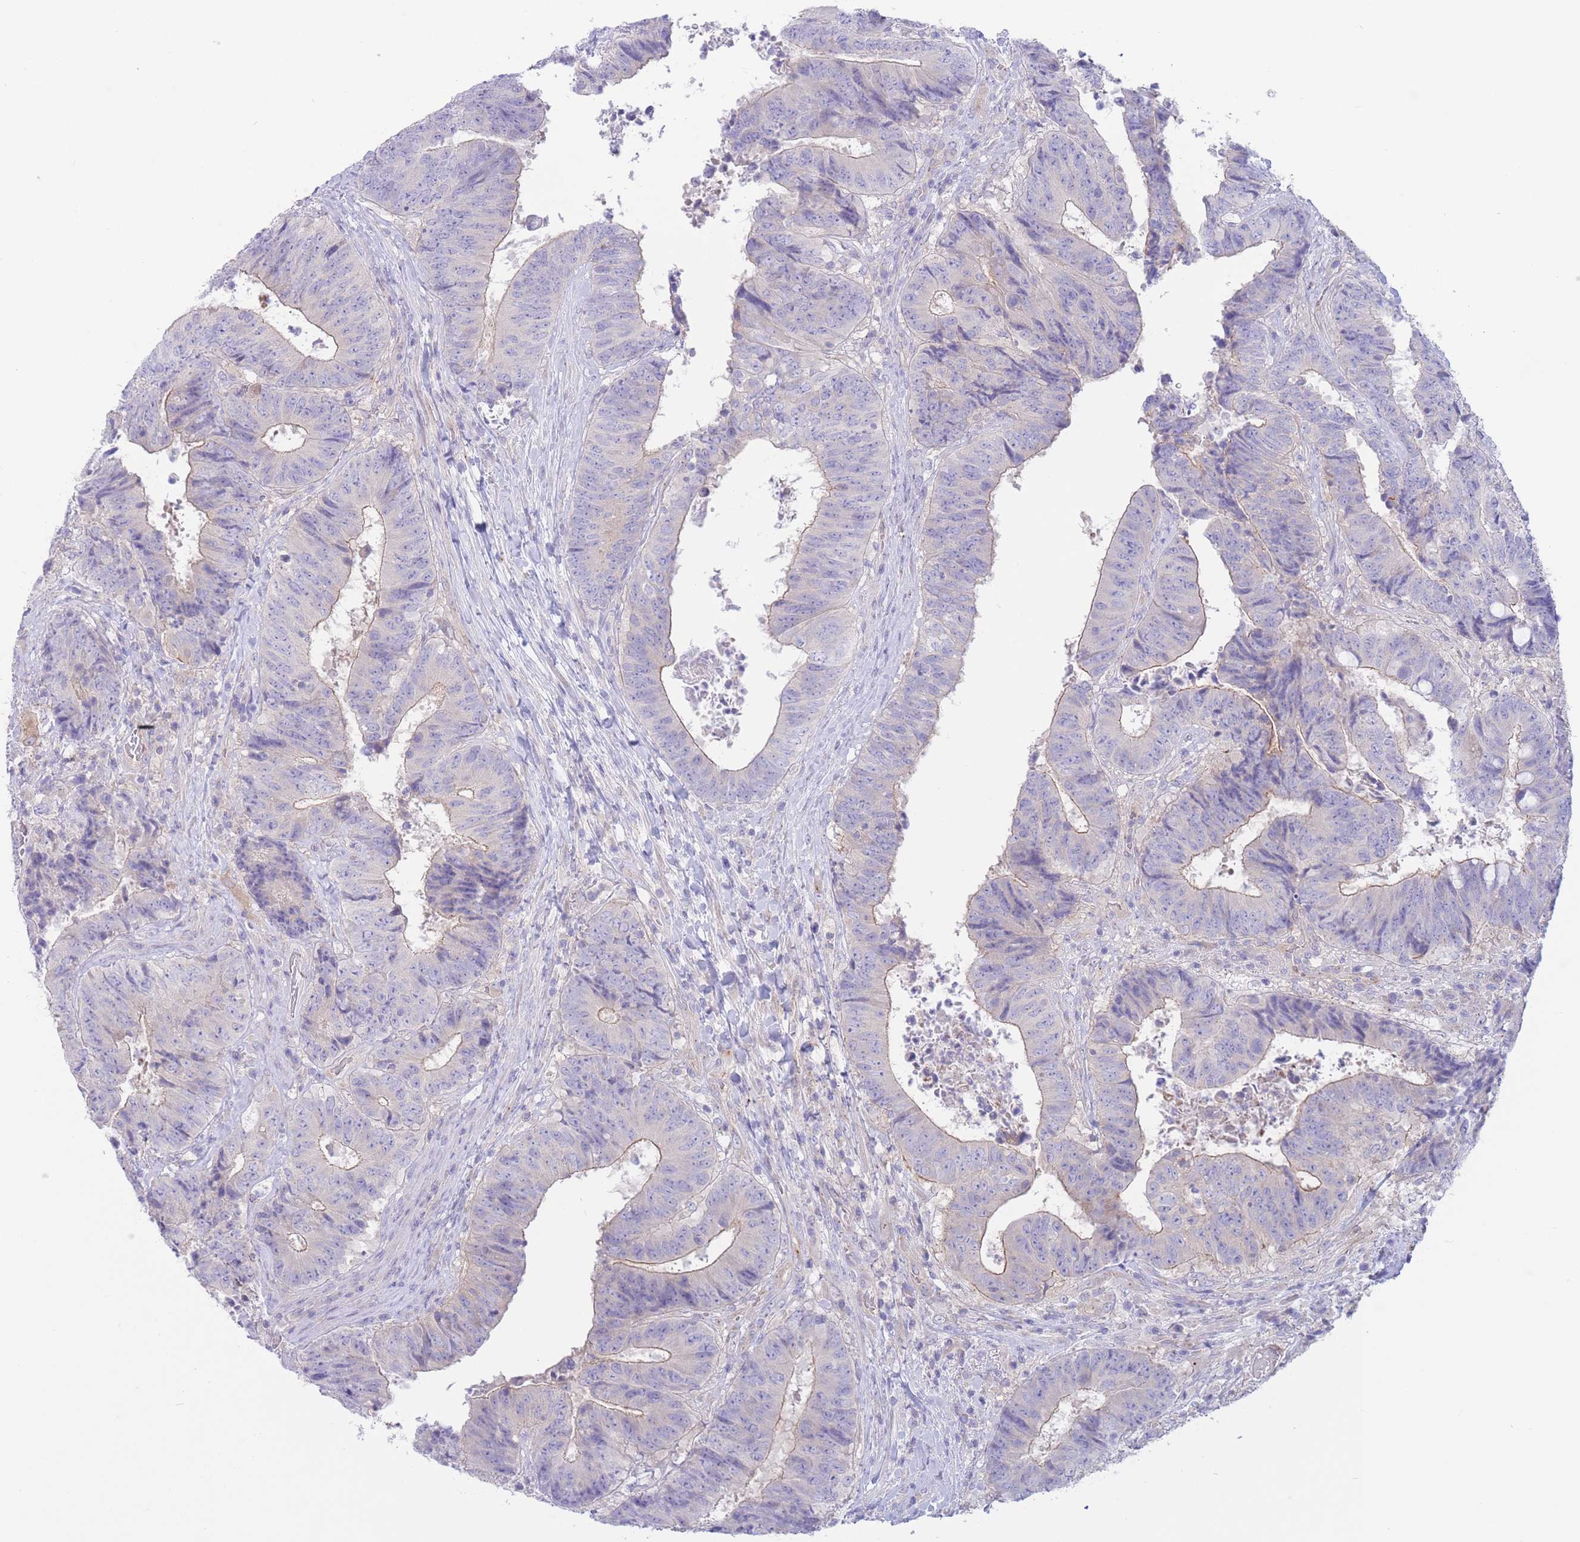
{"staining": {"intensity": "weak", "quantity": "<25%", "location": "cytoplasmic/membranous"}, "tissue": "colorectal cancer", "cell_type": "Tumor cells", "image_type": "cancer", "snomed": [{"axis": "morphology", "description": "Adenocarcinoma, NOS"}, {"axis": "topography", "description": "Rectum"}], "caption": "Protein analysis of adenocarcinoma (colorectal) reveals no significant staining in tumor cells. Nuclei are stained in blue.", "gene": "ALS2CL", "patient": {"sex": "male", "age": 72}}